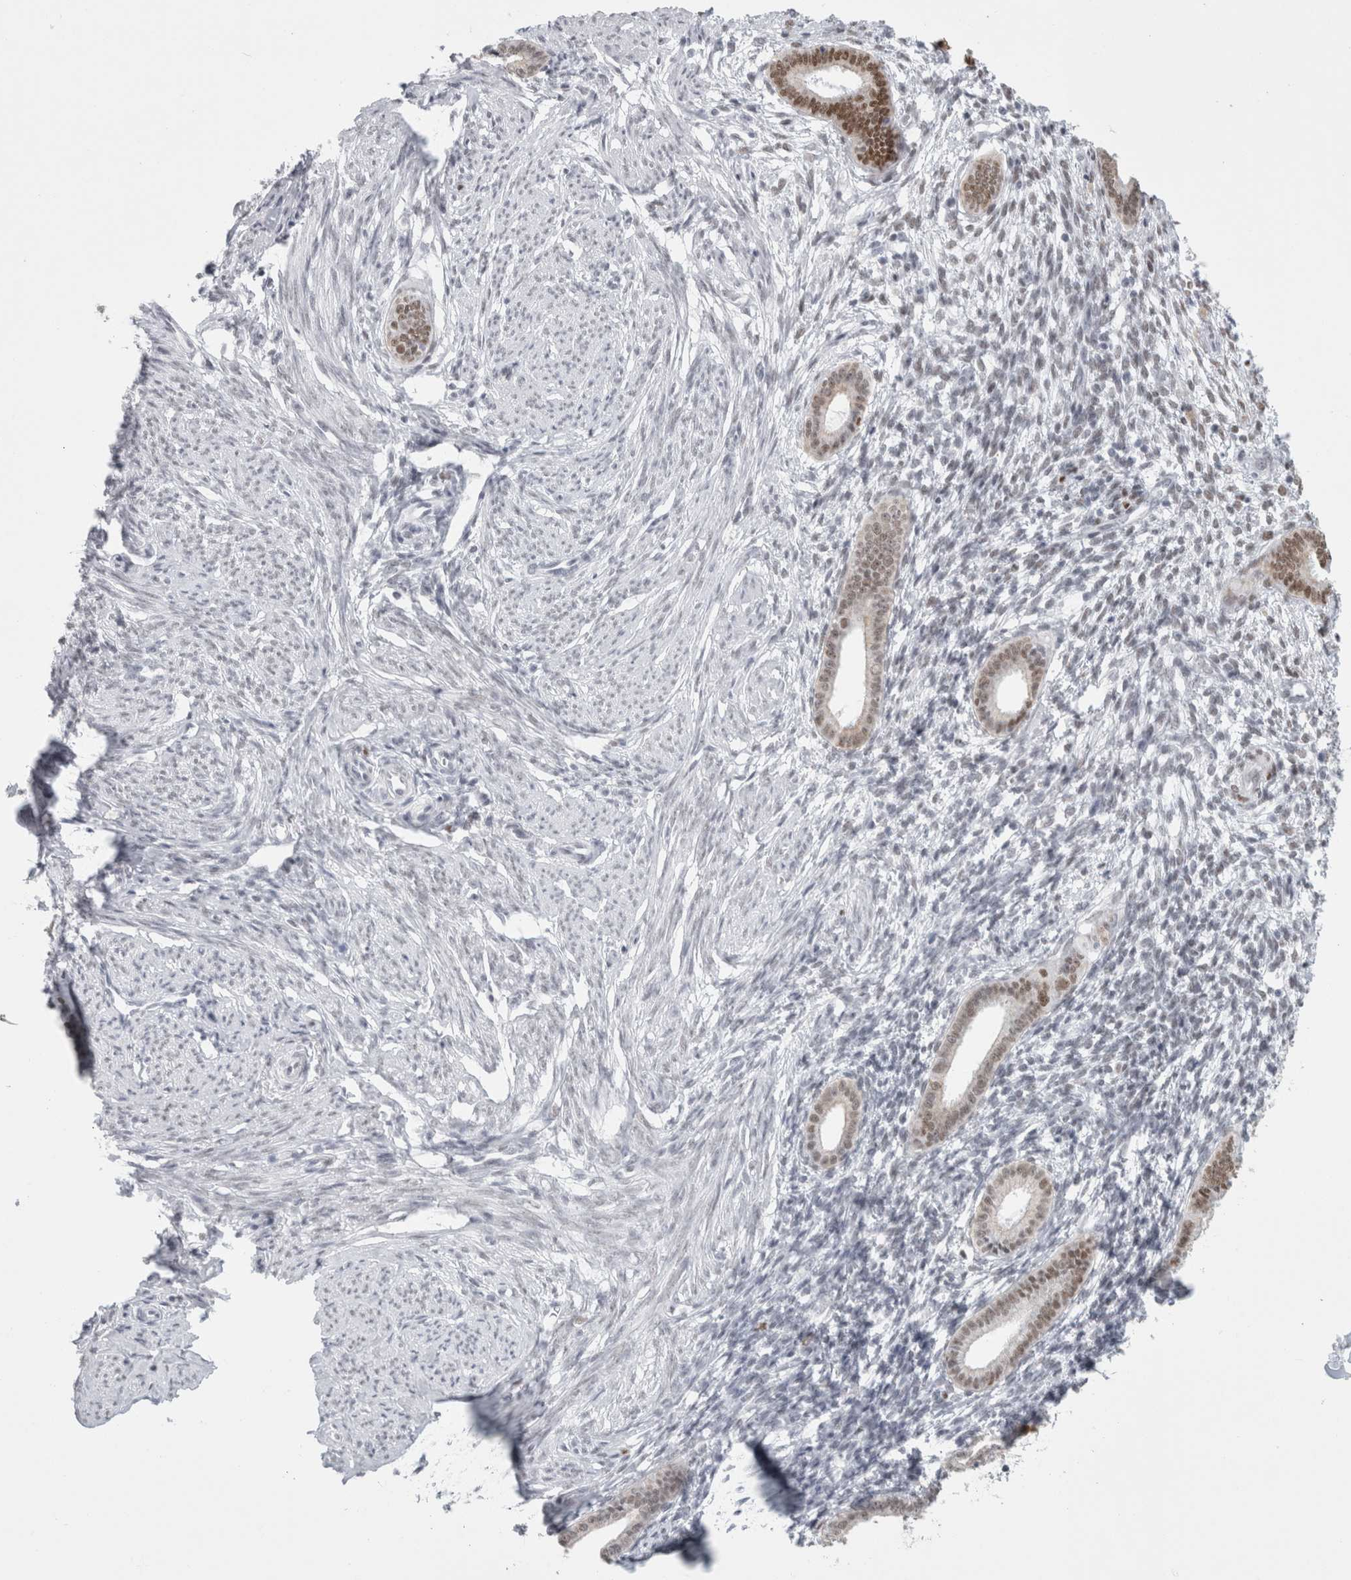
{"staining": {"intensity": "negative", "quantity": "none", "location": "none"}, "tissue": "endometrium", "cell_type": "Cells in endometrial stroma", "image_type": "normal", "snomed": [{"axis": "morphology", "description": "Normal tissue, NOS"}, {"axis": "topography", "description": "Endometrium"}], "caption": "A high-resolution histopathology image shows immunohistochemistry staining of normal endometrium, which reveals no significant staining in cells in endometrial stroma. The staining is performed using DAB (3,3'-diaminobenzidine) brown chromogen with nuclei counter-stained in using hematoxylin.", "gene": "SMARCC1", "patient": {"sex": "female", "age": 56}}